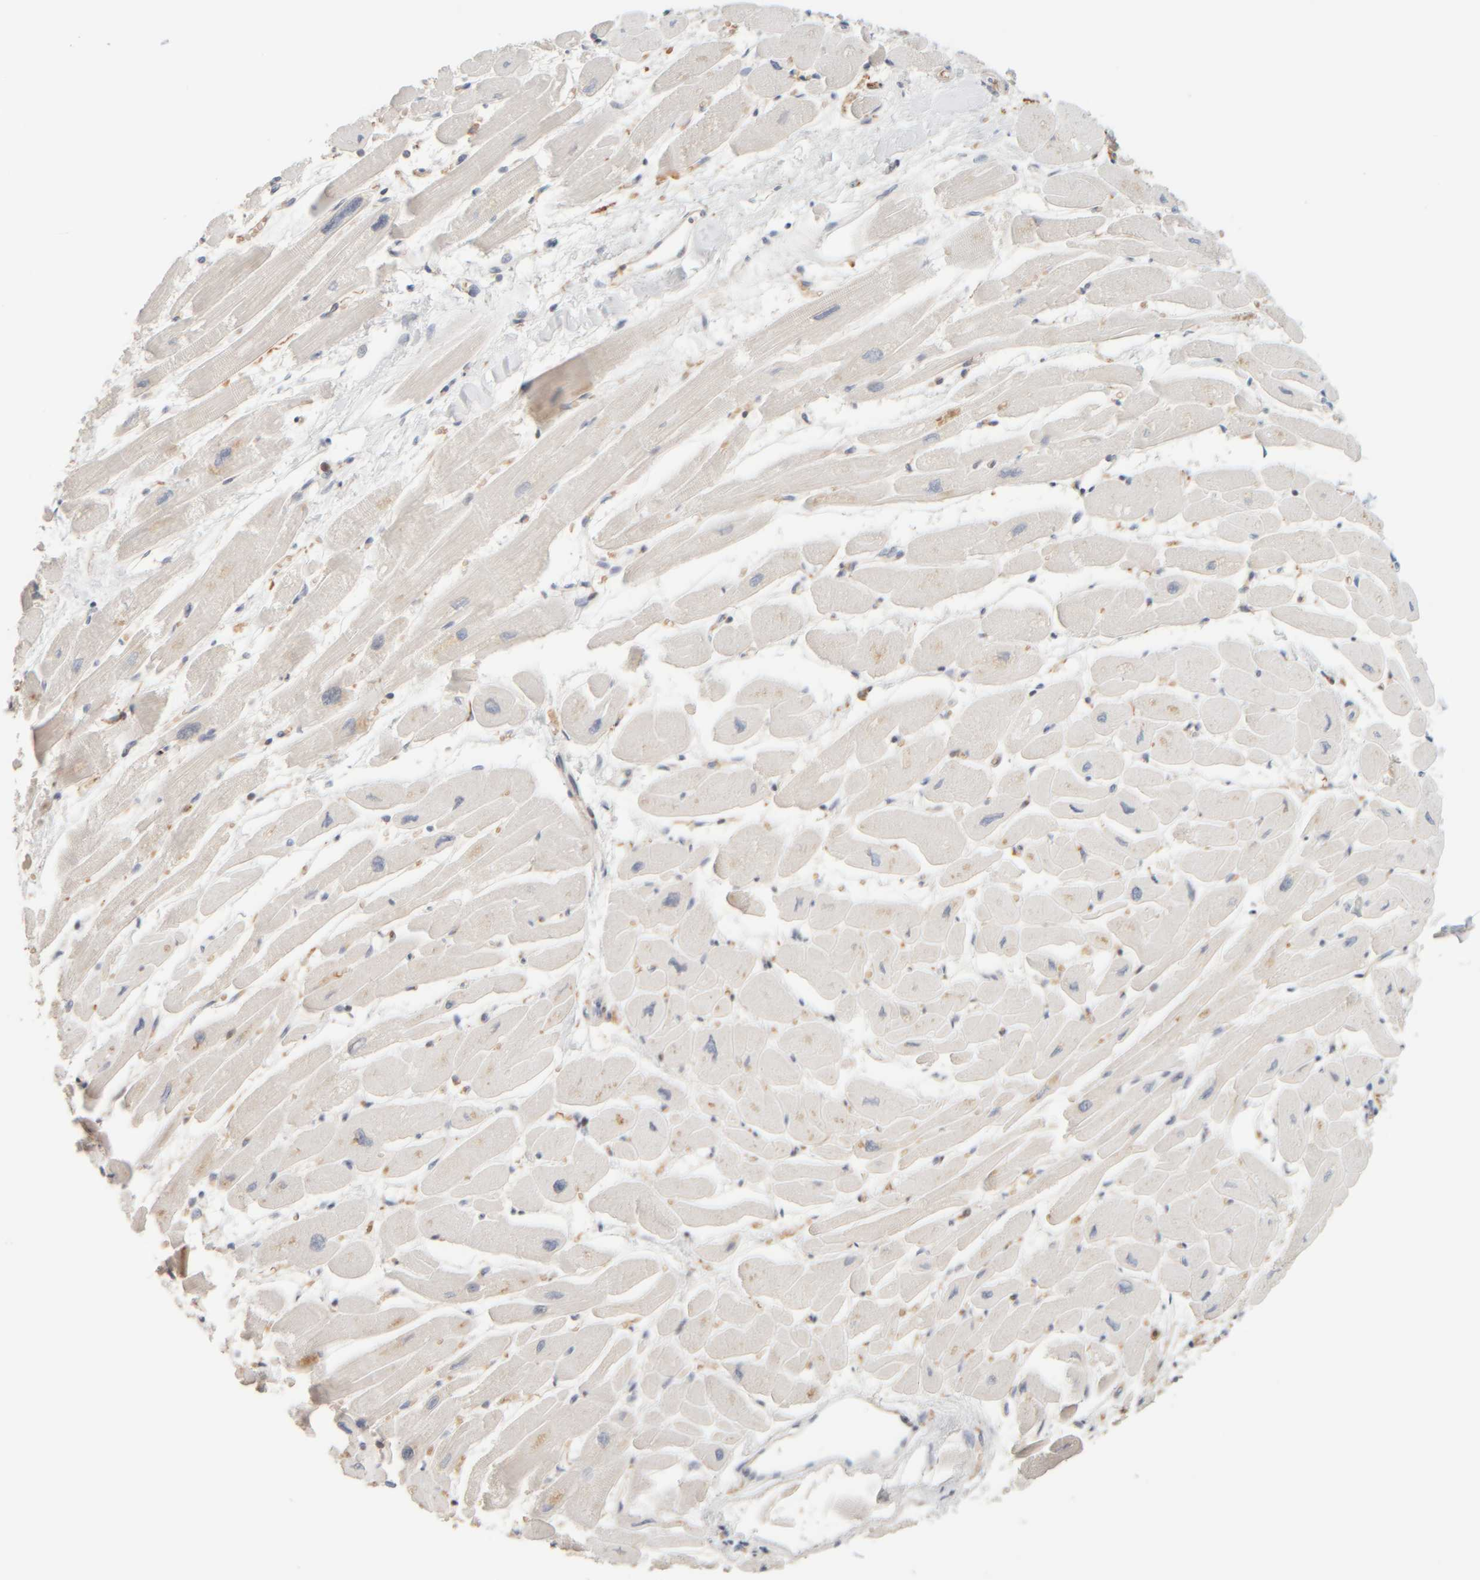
{"staining": {"intensity": "negative", "quantity": "none", "location": "none"}, "tissue": "heart muscle", "cell_type": "Cardiomyocytes", "image_type": "normal", "snomed": [{"axis": "morphology", "description": "Normal tissue, NOS"}, {"axis": "topography", "description": "Heart"}], "caption": "This is a image of immunohistochemistry (IHC) staining of normal heart muscle, which shows no positivity in cardiomyocytes.", "gene": "AARSD1", "patient": {"sex": "female", "age": 54}}